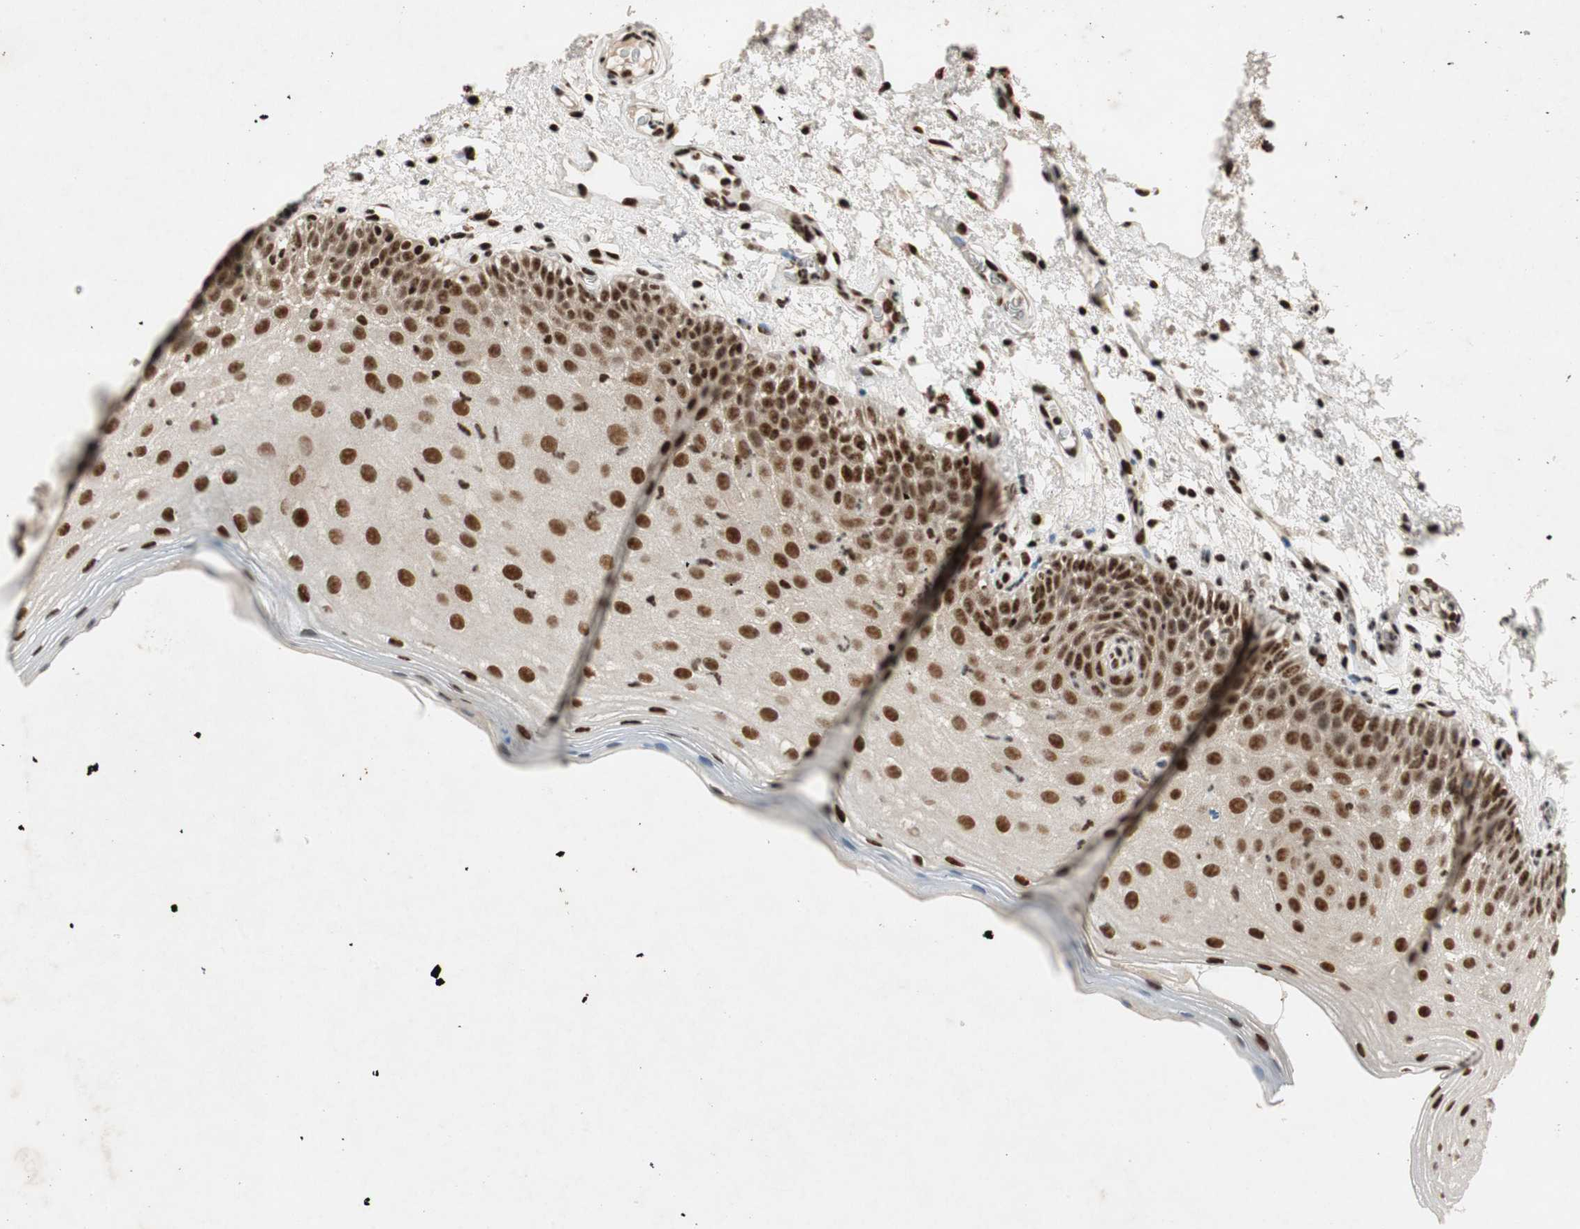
{"staining": {"intensity": "strong", "quantity": ">75%", "location": "nuclear"}, "tissue": "oral mucosa", "cell_type": "Squamous epithelial cells", "image_type": "normal", "snomed": [{"axis": "morphology", "description": "Normal tissue, NOS"}, {"axis": "morphology", "description": "Squamous cell carcinoma, NOS"}, {"axis": "topography", "description": "Skeletal muscle"}, {"axis": "topography", "description": "Oral tissue"}], "caption": "Squamous epithelial cells reveal strong nuclear staining in approximately >75% of cells in normal oral mucosa. Nuclei are stained in blue.", "gene": "NCBP3", "patient": {"sex": "male", "age": 71}}